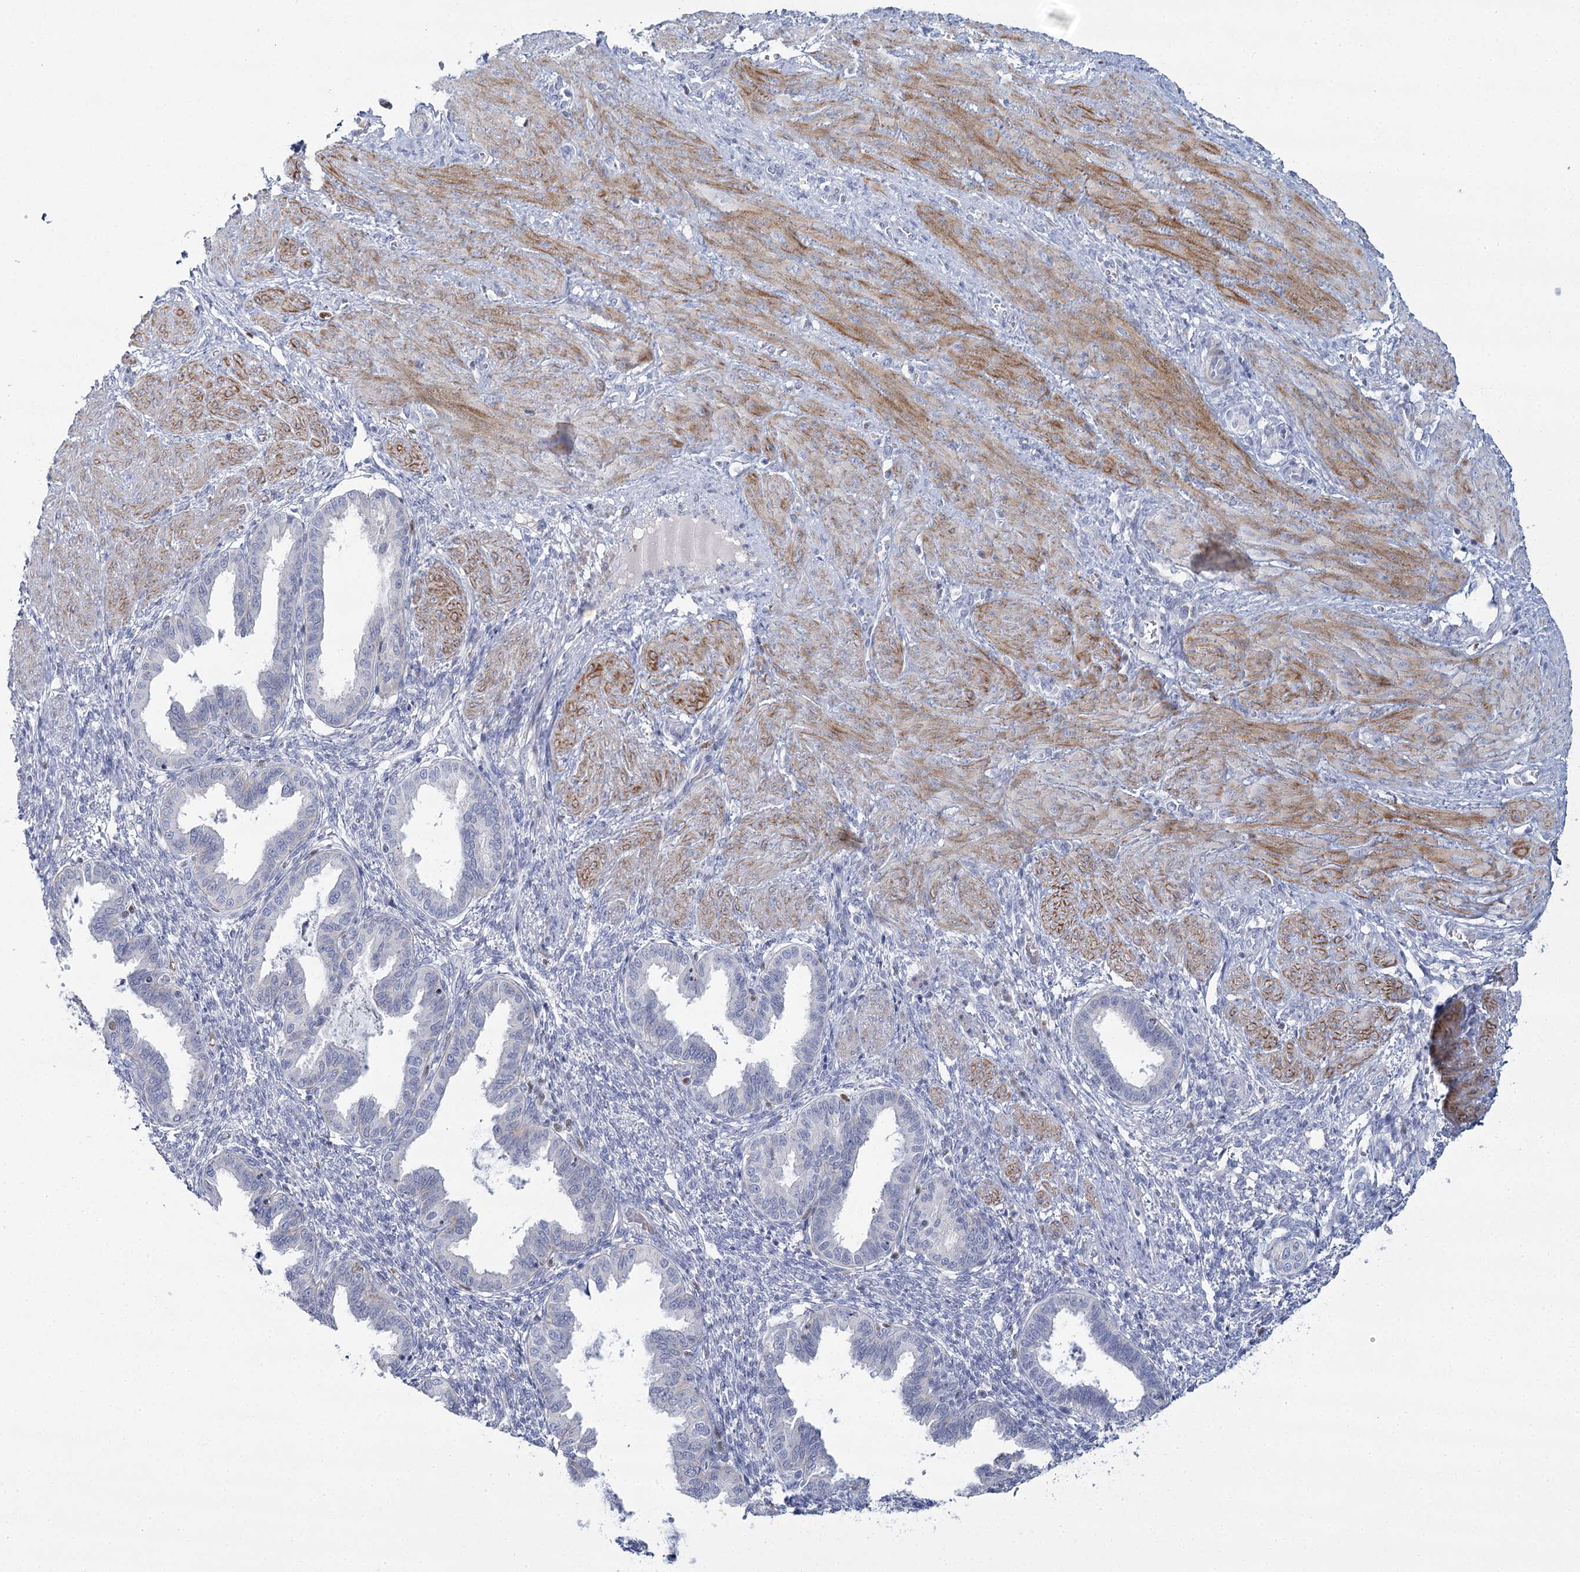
{"staining": {"intensity": "negative", "quantity": "none", "location": "none"}, "tissue": "endometrium", "cell_type": "Cells in endometrial stroma", "image_type": "normal", "snomed": [{"axis": "morphology", "description": "Normal tissue, NOS"}, {"axis": "topography", "description": "Endometrium"}], "caption": "This is an IHC micrograph of benign human endometrium. There is no positivity in cells in endometrial stroma.", "gene": "IGSF3", "patient": {"sex": "female", "age": 33}}